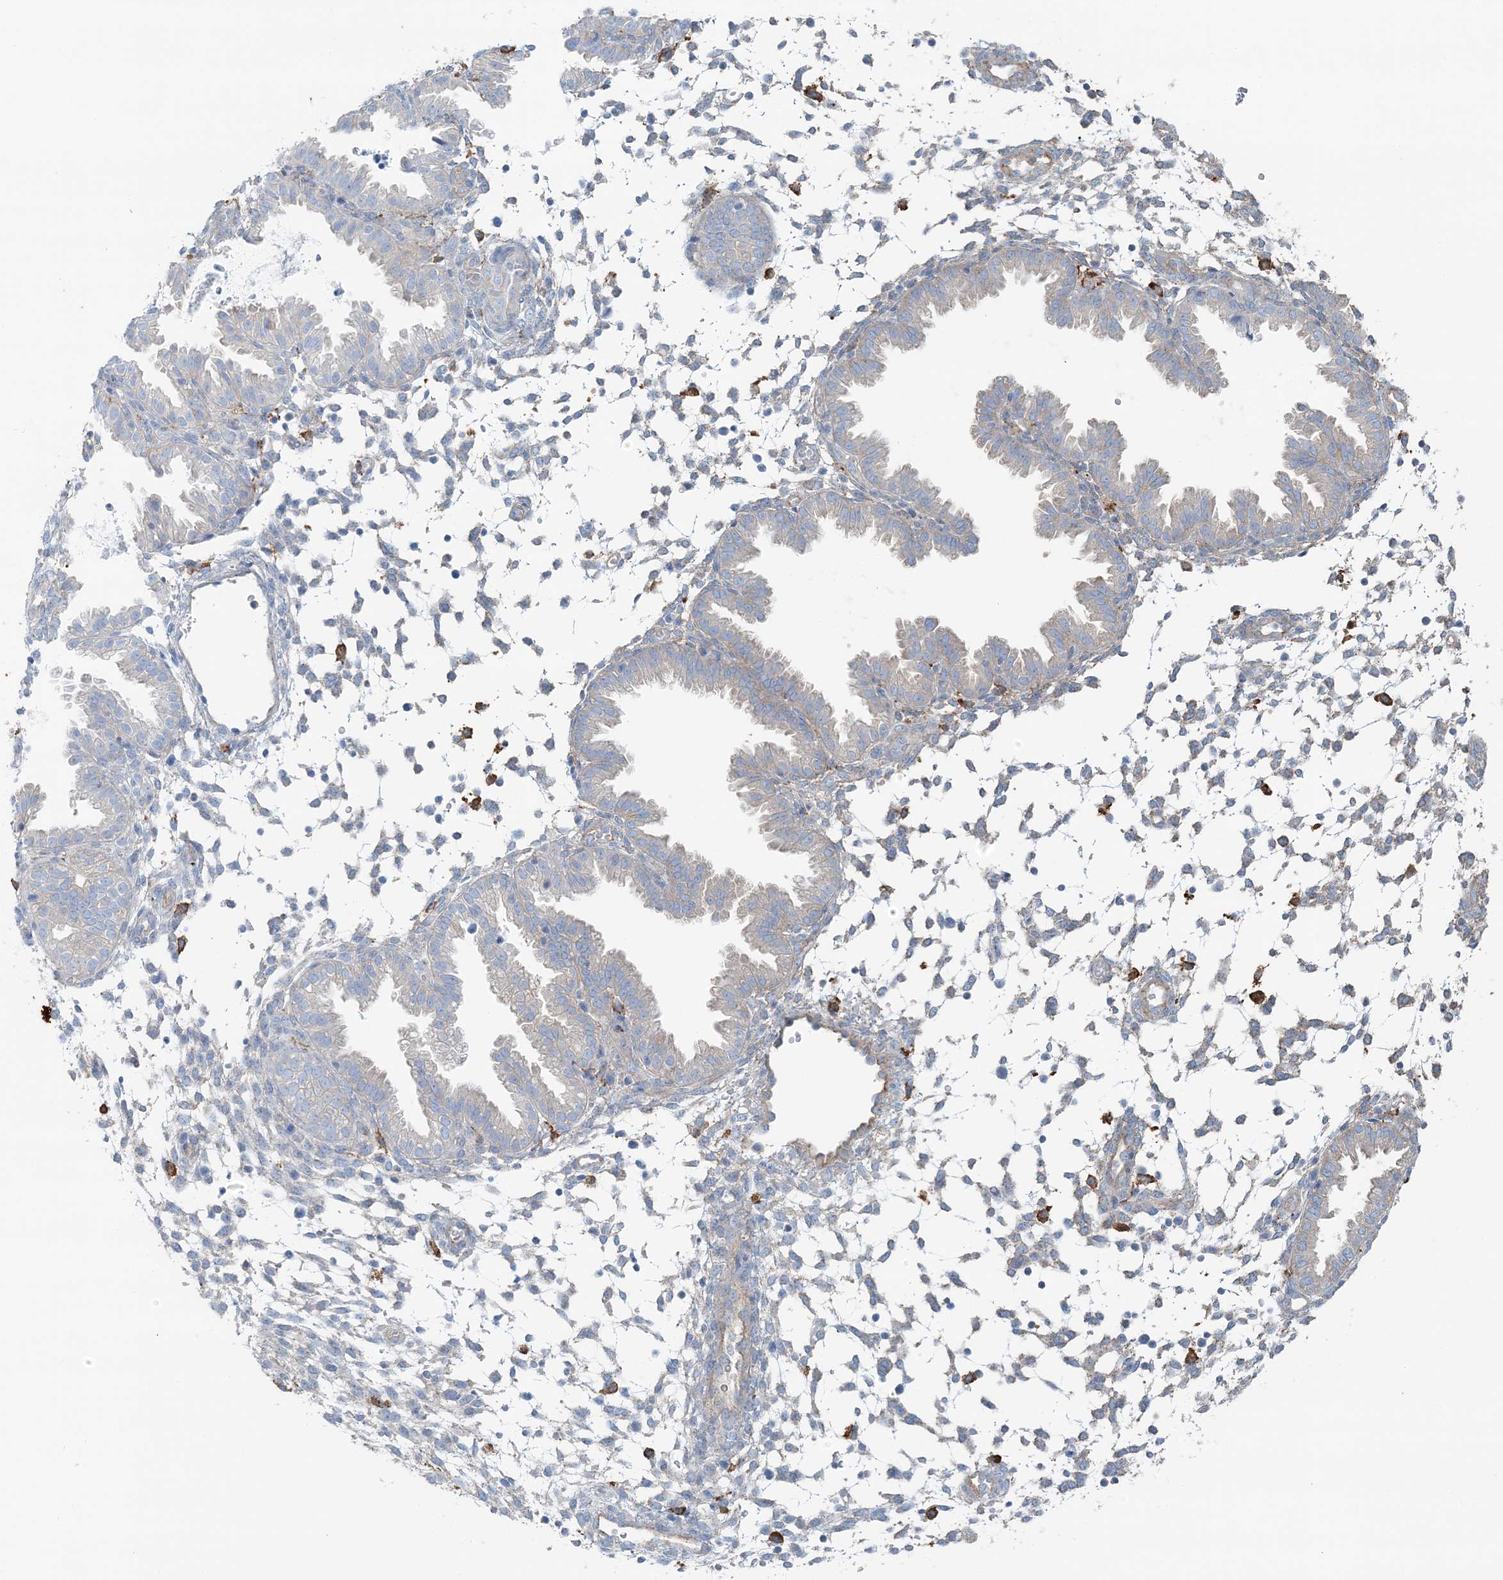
{"staining": {"intensity": "moderate", "quantity": "<25%", "location": "cytoplasmic/membranous"}, "tissue": "endometrium", "cell_type": "Cells in endometrial stroma", "image_type": "normal", "snomed": [{"axis": "morphology", "description": "Normal tissue, NOS"}, {"axis": "topography", "description": "Endometrium"}], "caption": "A high-resolution histopathology image shows immunohistochemistry staining of normal endometrium, which reveals moderate cytoplasmic/membranous positivity in about <25% of cells in endometrial stroma.", "gene": "SNX2", "patient": {"sex": "female", "age": 33}}